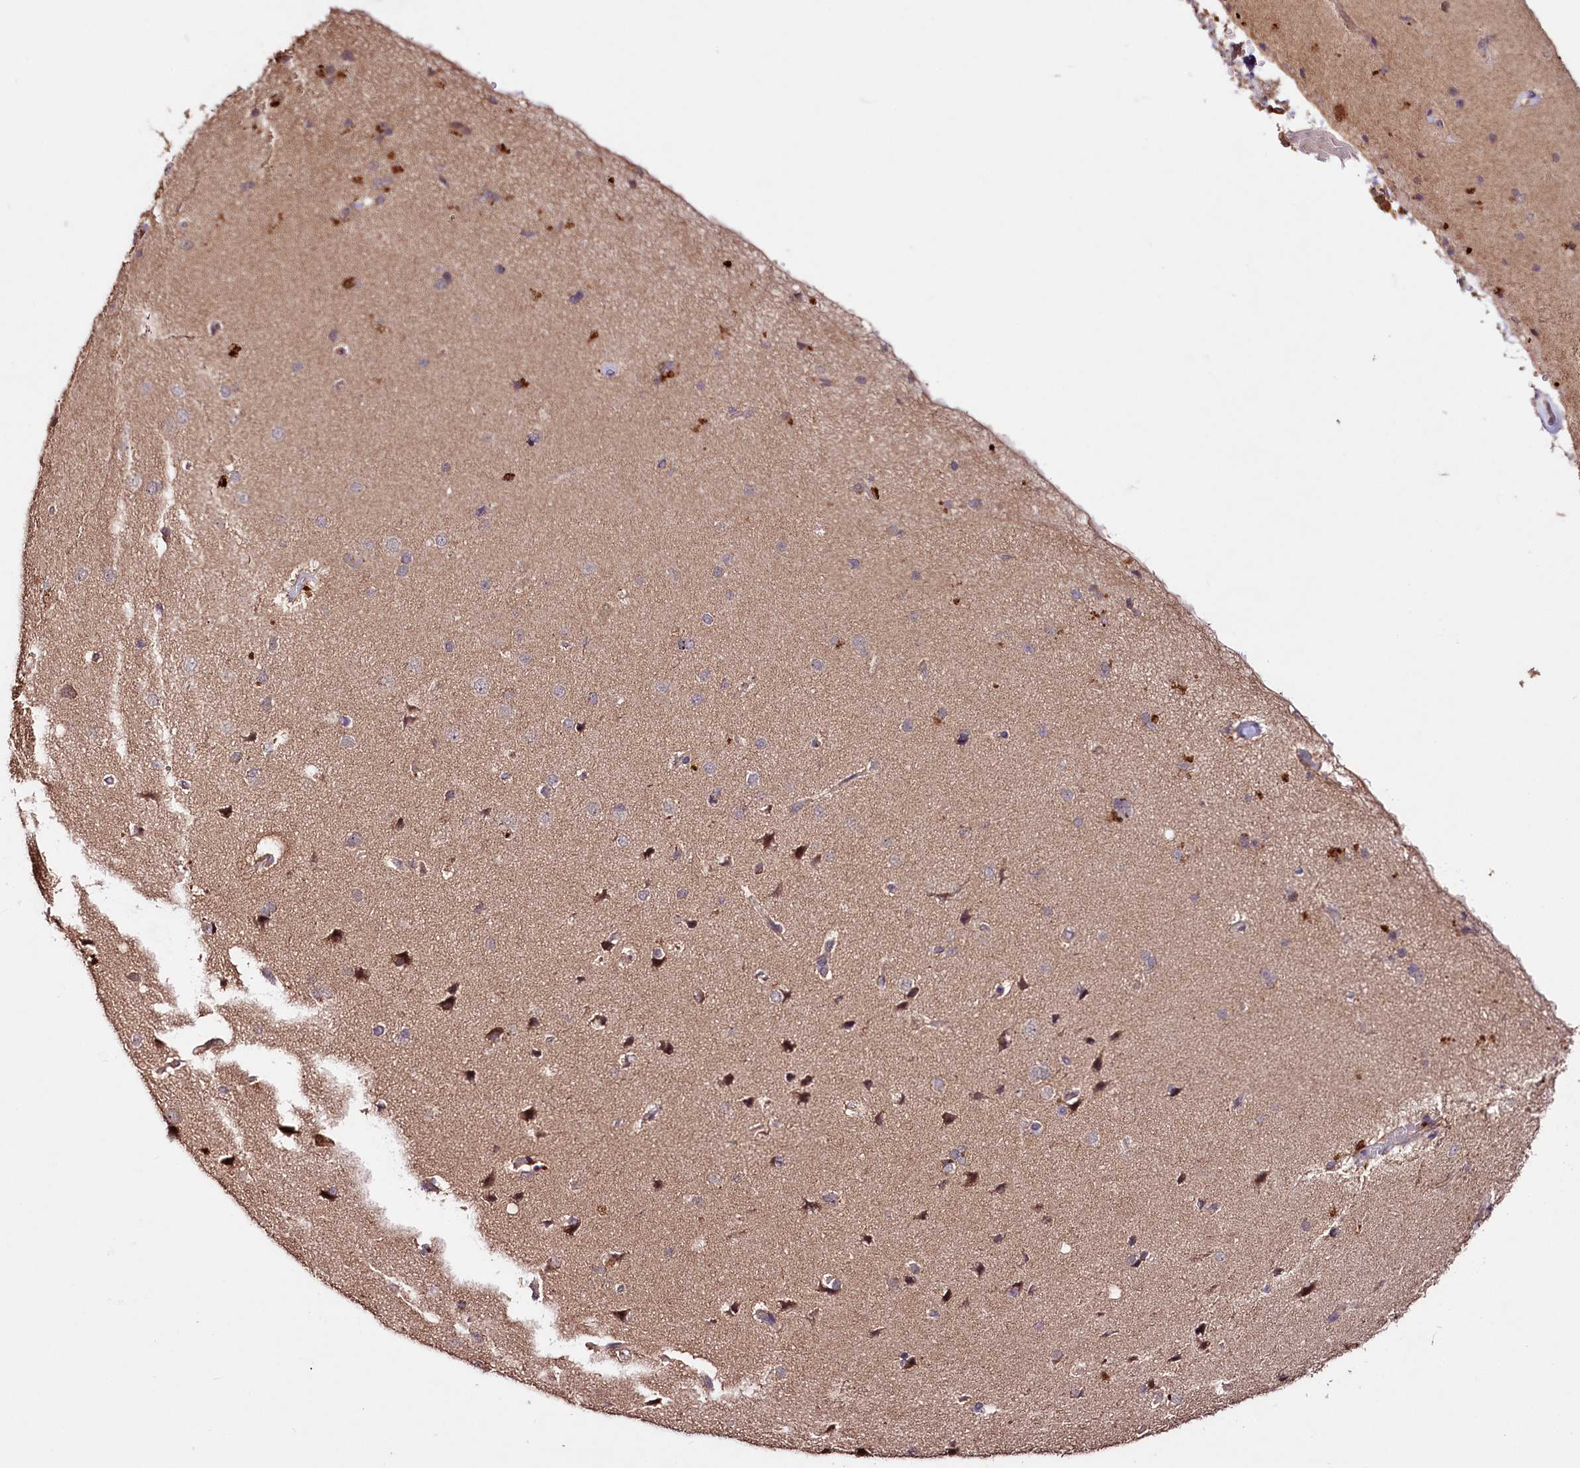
{"staining": {"intensity": "weak", "quantity": ">75%", "location": "cytoplasmic/membranous"}, "tissue": "cerebral cortex", "cell_type": "Endothelial cells", "image_type": "normal", "snomed": [{"axis": "morphology", "description": "Normal tissue, NOS"}, {"axis": "topography", "description": "Cerebral cortex"}], "caption": "Immunohistochemistry (IHC) histopathology image of normal cerebral cortex: human cerebral cortex stained using IHC demonstrates low levels of weak protein expression localized specifically in the cytoplasmic/membranous of endothelial cells, appearing as a cytoplasmic/membranous brown color.", "gene": "TNPO3", "patient": {"sex": "male", "age": 62}}